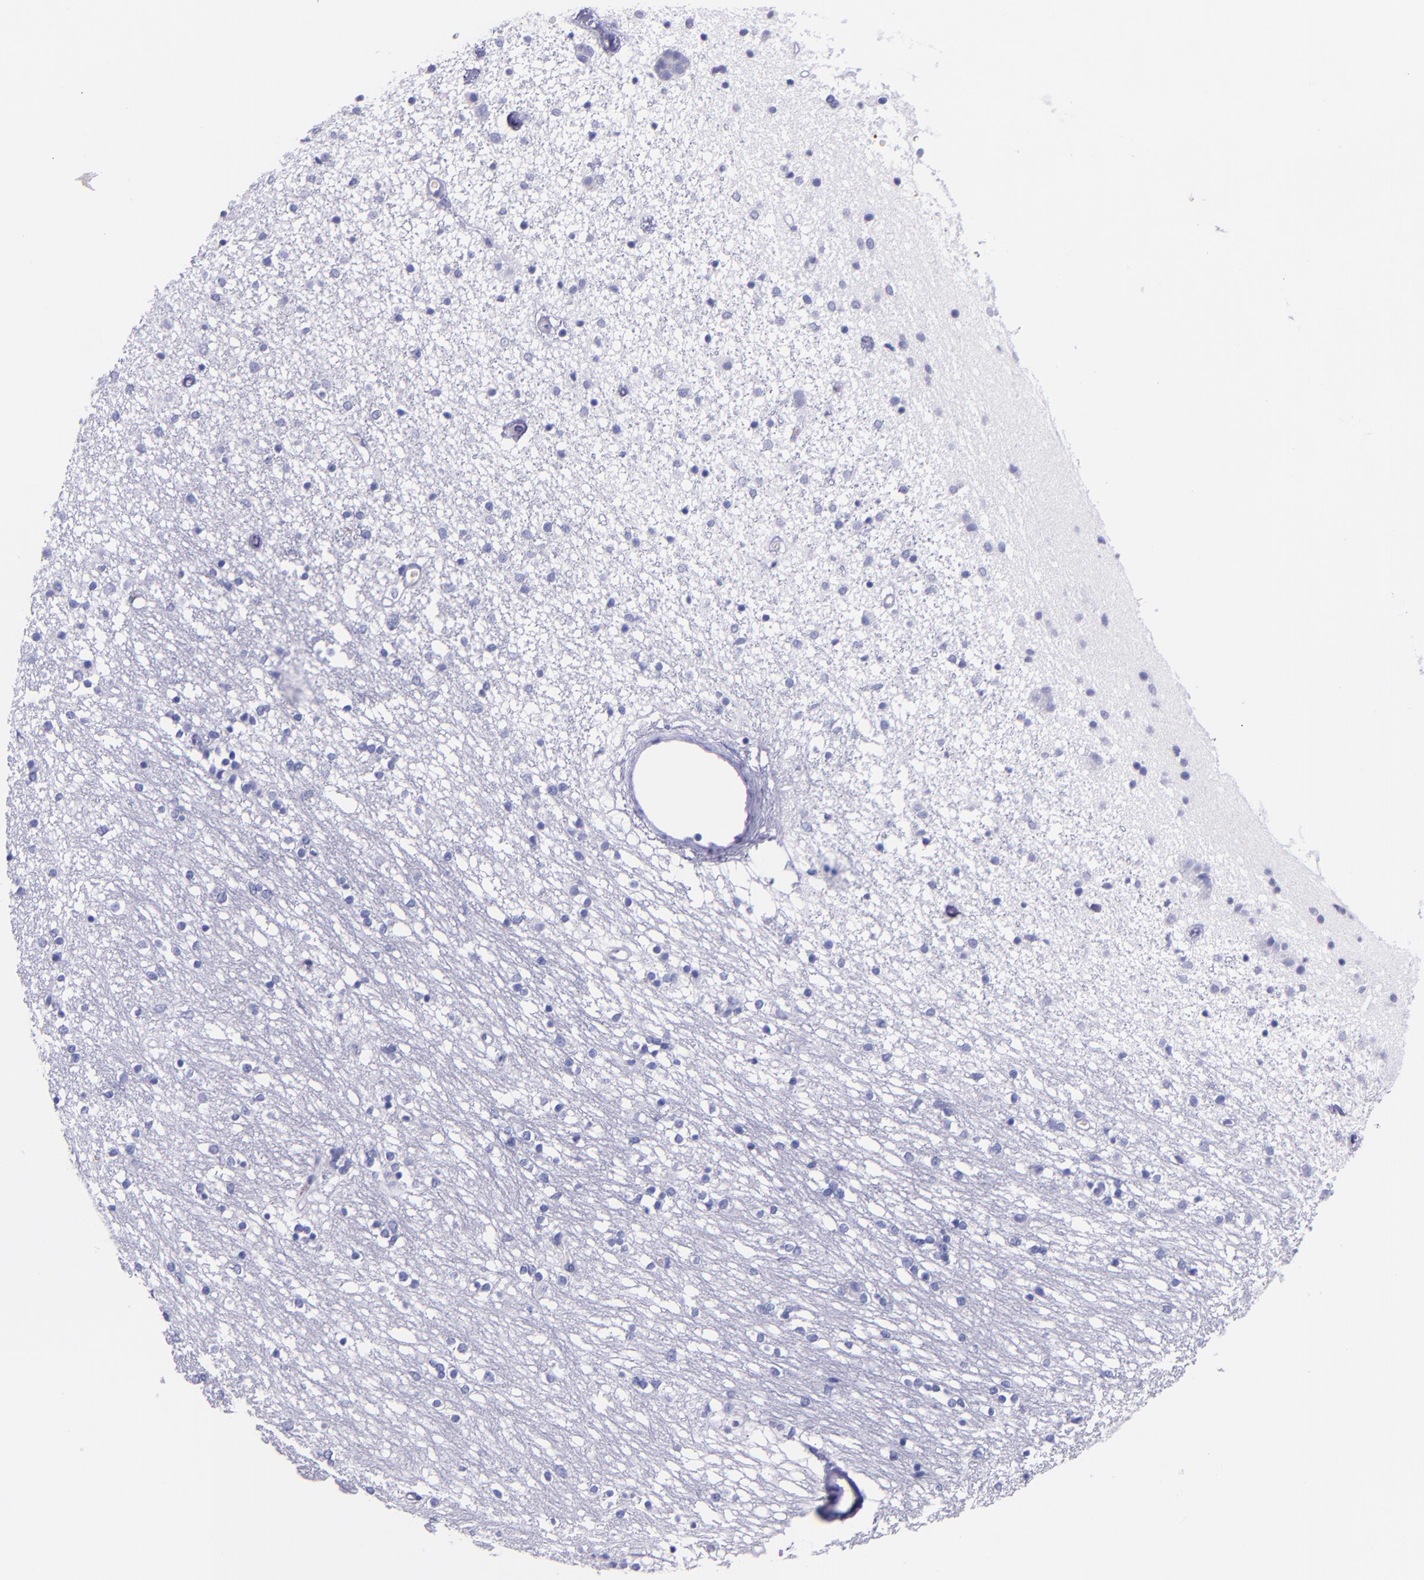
{"staining": {"intensity": "negative", "quantity": "none", "location": "none"}, "tissue": "caudate", "cell_type": "Glial cells", "image_type": "normal", "snomed": [{"axis": "morphology", "description": "Normal tissue, NOS"}, {"axis": "topography", "description": "Lateral ventricle wall"}], "caption": "IHC of unremarkable human caudate exhibits no positivity in glial cells.", "gene": "SLPI", "patient": {"sex": "female", "age": 54}}